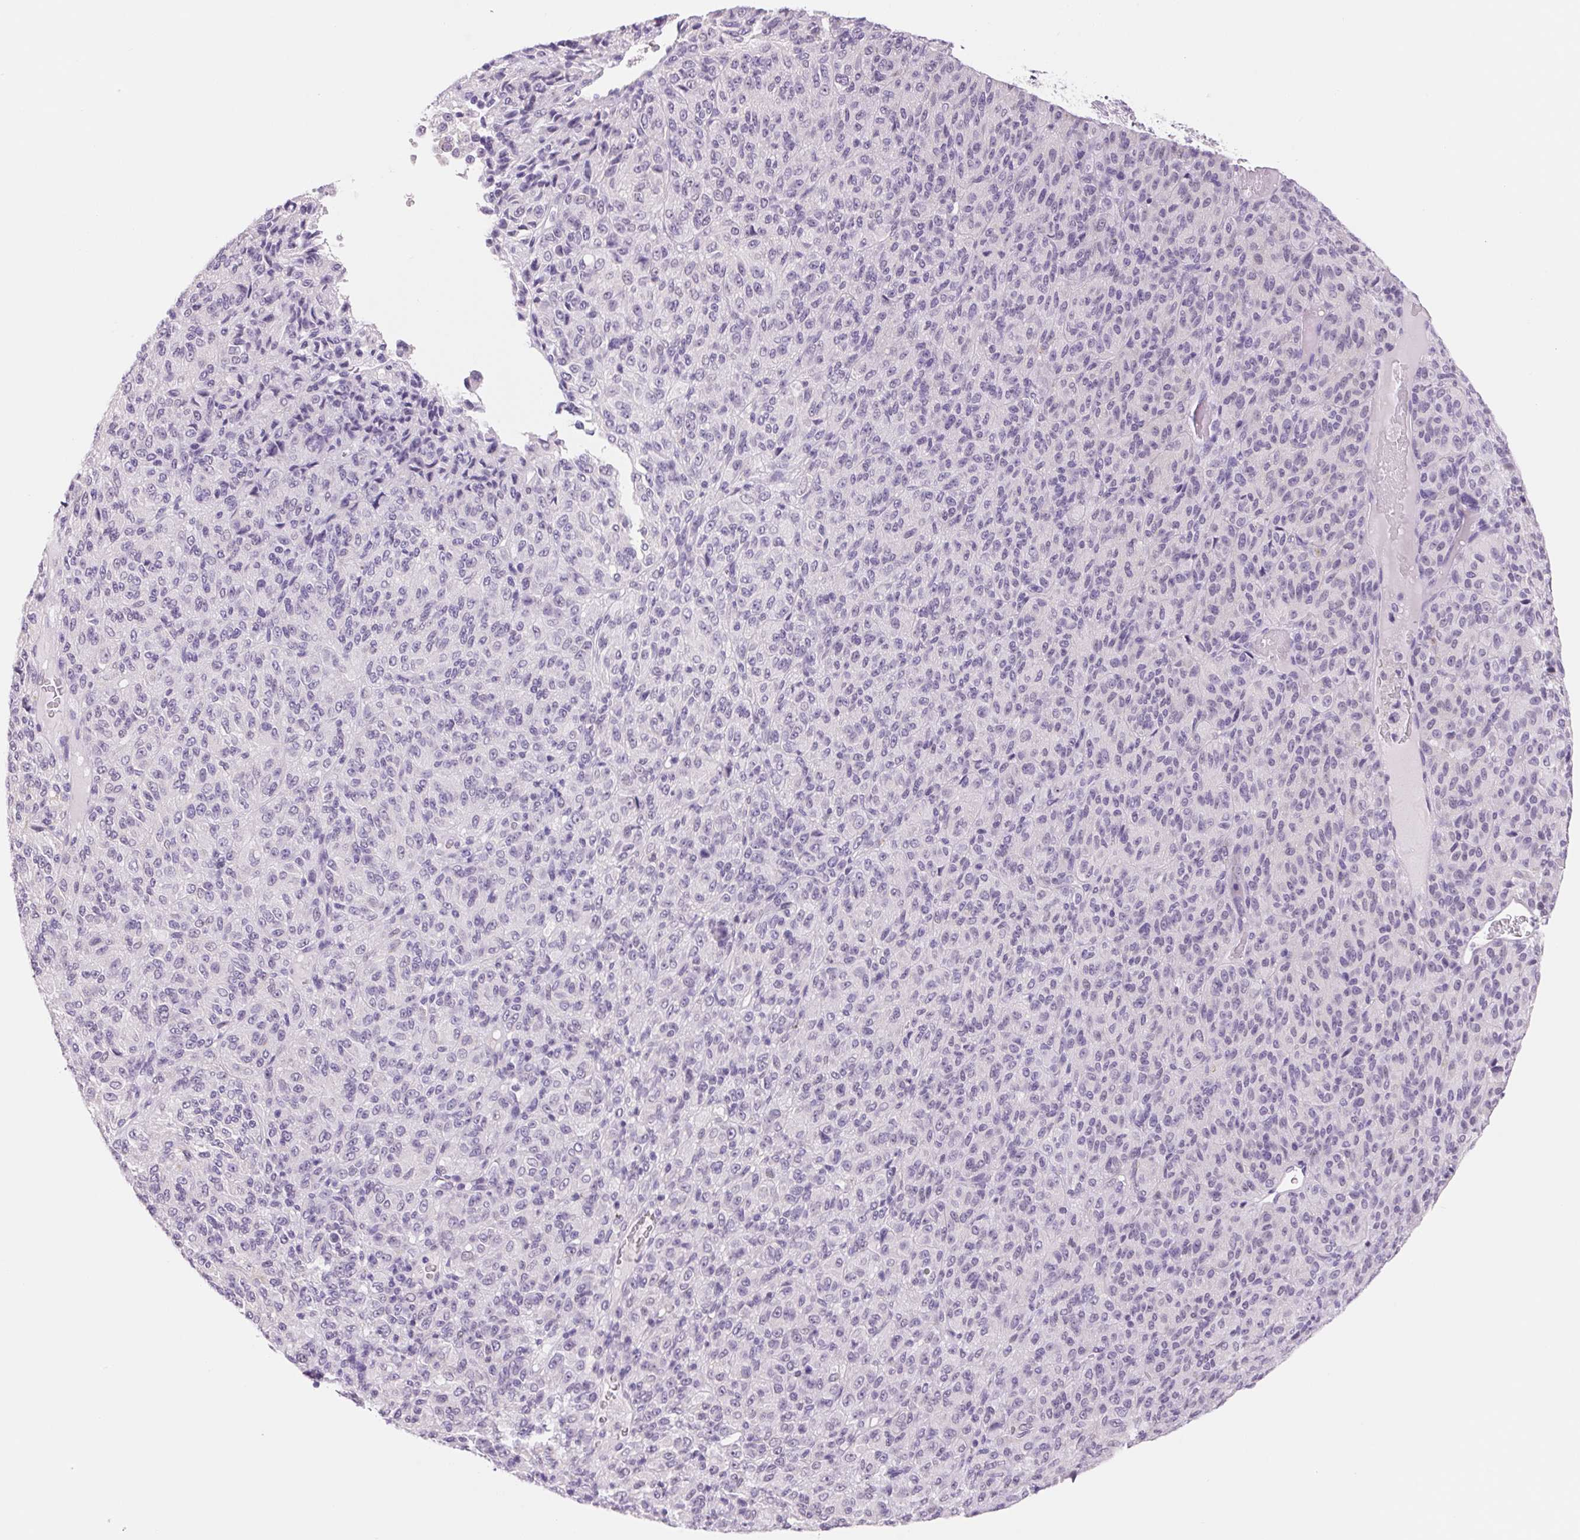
{"staining": {"intensity": "negative", "quantity": "none", "location": "none"}, "tissue": "melanoma", "cell_type": "Tumor cells", "image_type": "cancer", "snomed": [{"axis": "morphology", "description": "Malignant melanoma, Metastatic site"}, {"axis": "topography", "description": "Brain"}], "caption": "Melanoma stained for a protein using immunohistochemistry (IHC) reveals no positivity tumor cells.", "gene": "ASGR2", "patient": {"sex": "female", "age": 56}}